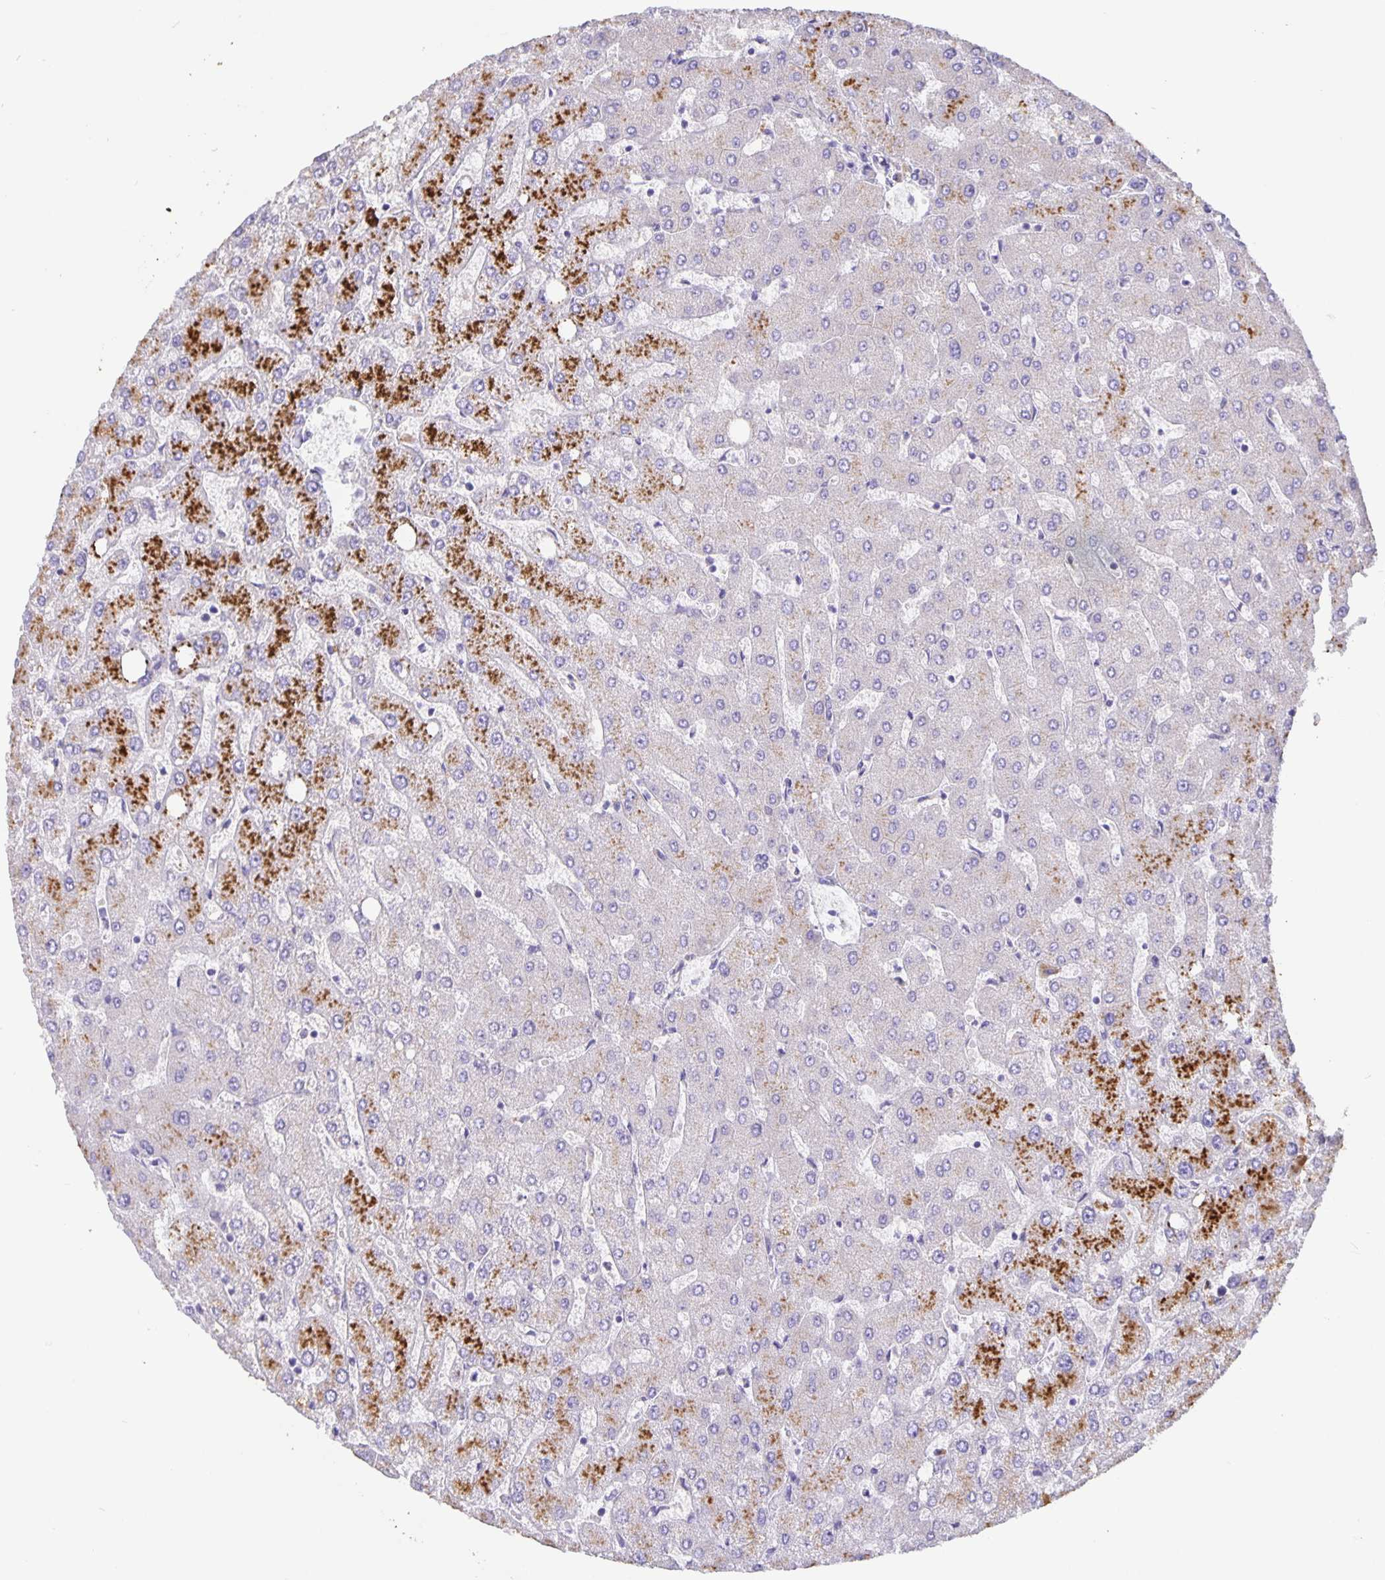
{"staining": {"intensity": "negative", "quantity": "none", "location": "none"}, "tissue": "liver", "cell_type": "Cholangiocytes", "image_type": "normal", "snomed": [{"axis": "morphology", "description": "Normal tissue, NOS"}, {"axis": "topography", "description": "Liver"}], "caption": "This is an IHC histopathology image of unremarkable human liver. There is no positivity in cholangiocytes.", "gene": "EML6", "patient": {"sex": "female", "age": 54}}